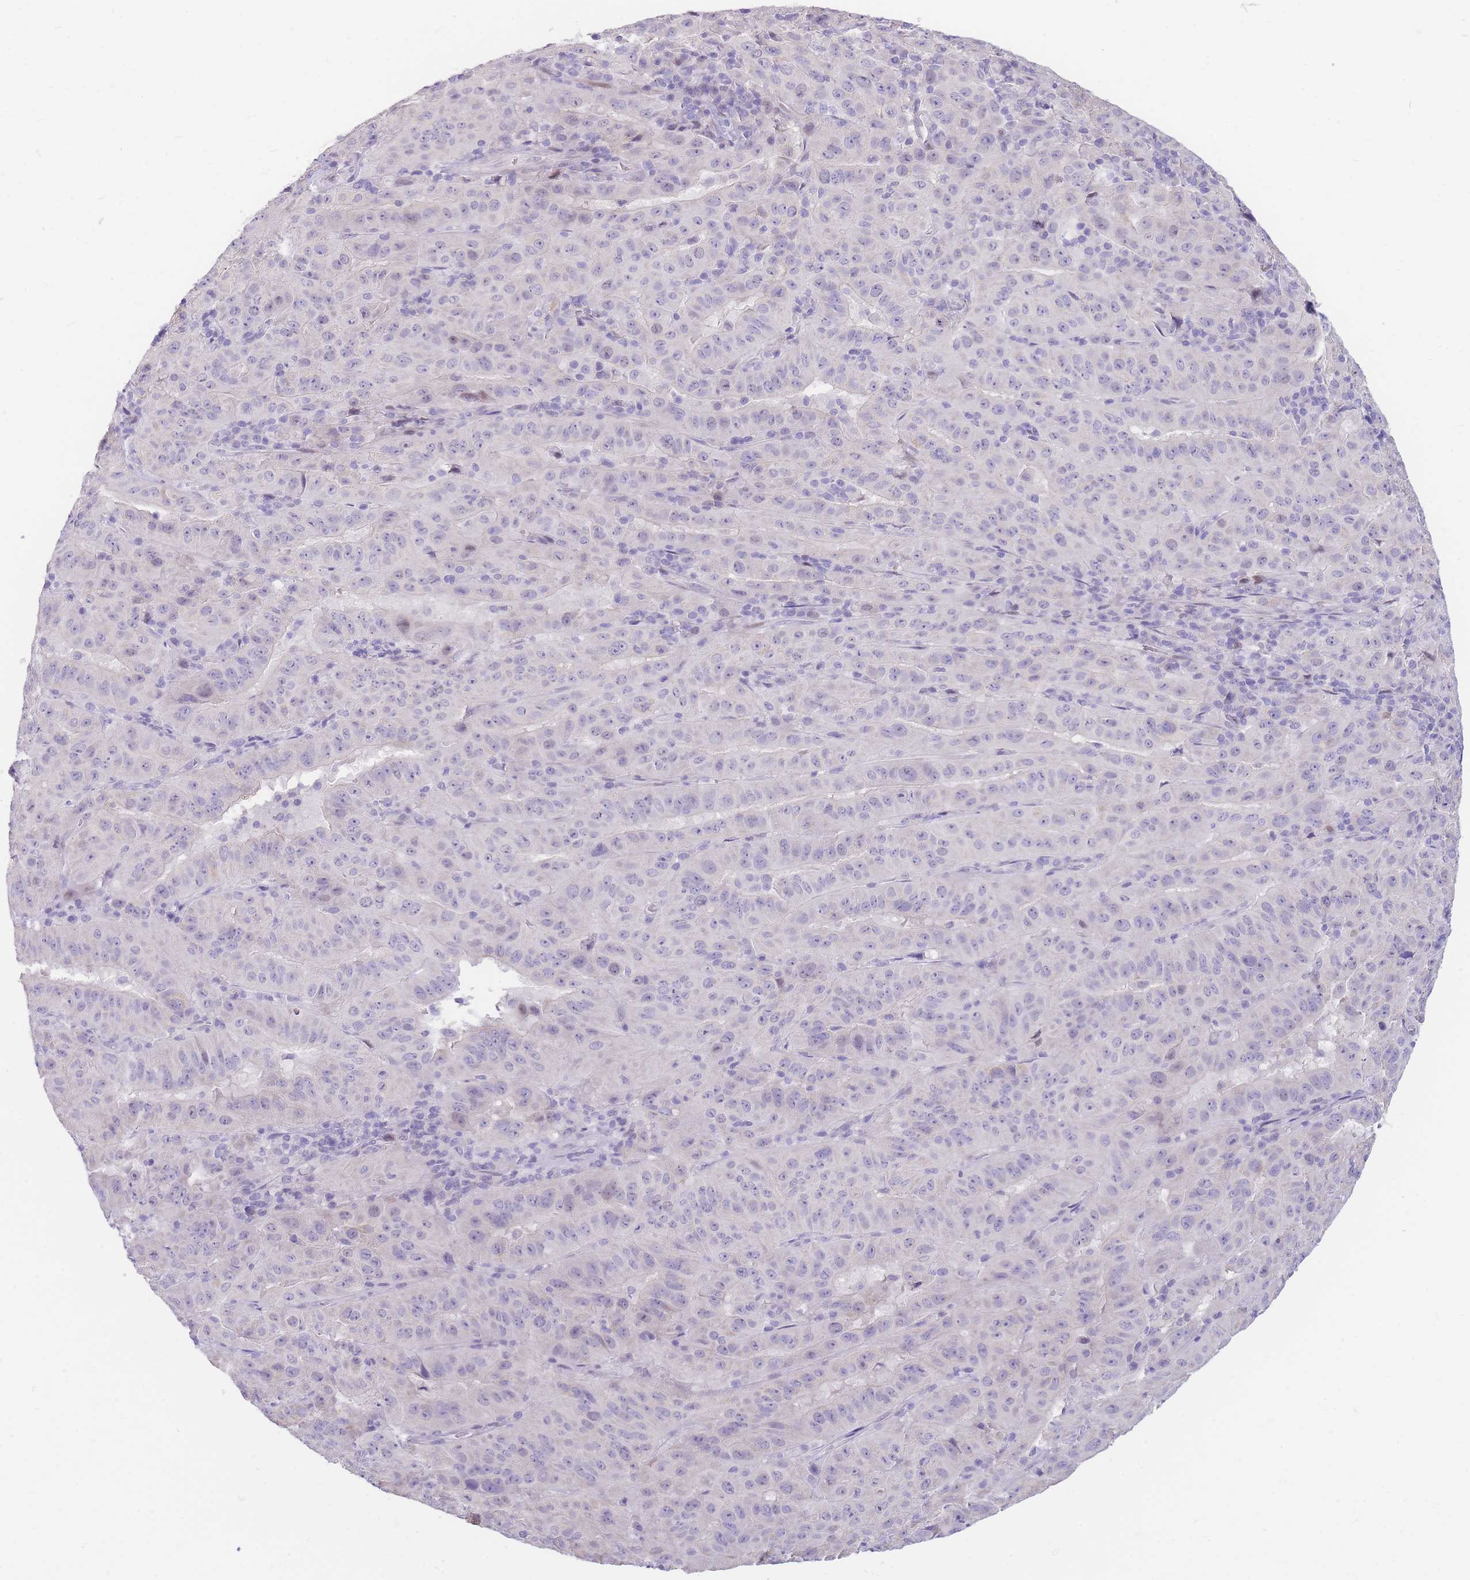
{"staining": {"intensity": "negative", "quantity": "none", "location": "none"}, "tissue": "pancreatic cancer", "cell_type": "Tumor cells", "image_type": "cancer", "snomed": [{"axis": "morphology", "description": "Adenocarcinoma, NOS"}, {"axis": "topography", "description": "Pancreas"}], "caption": "Histopathology image shows no protein positivity in tumor cells of pancreatic cancer tissue.", "gene": "SHCBP1", "patient": {"sex": "male", "age": 63}}